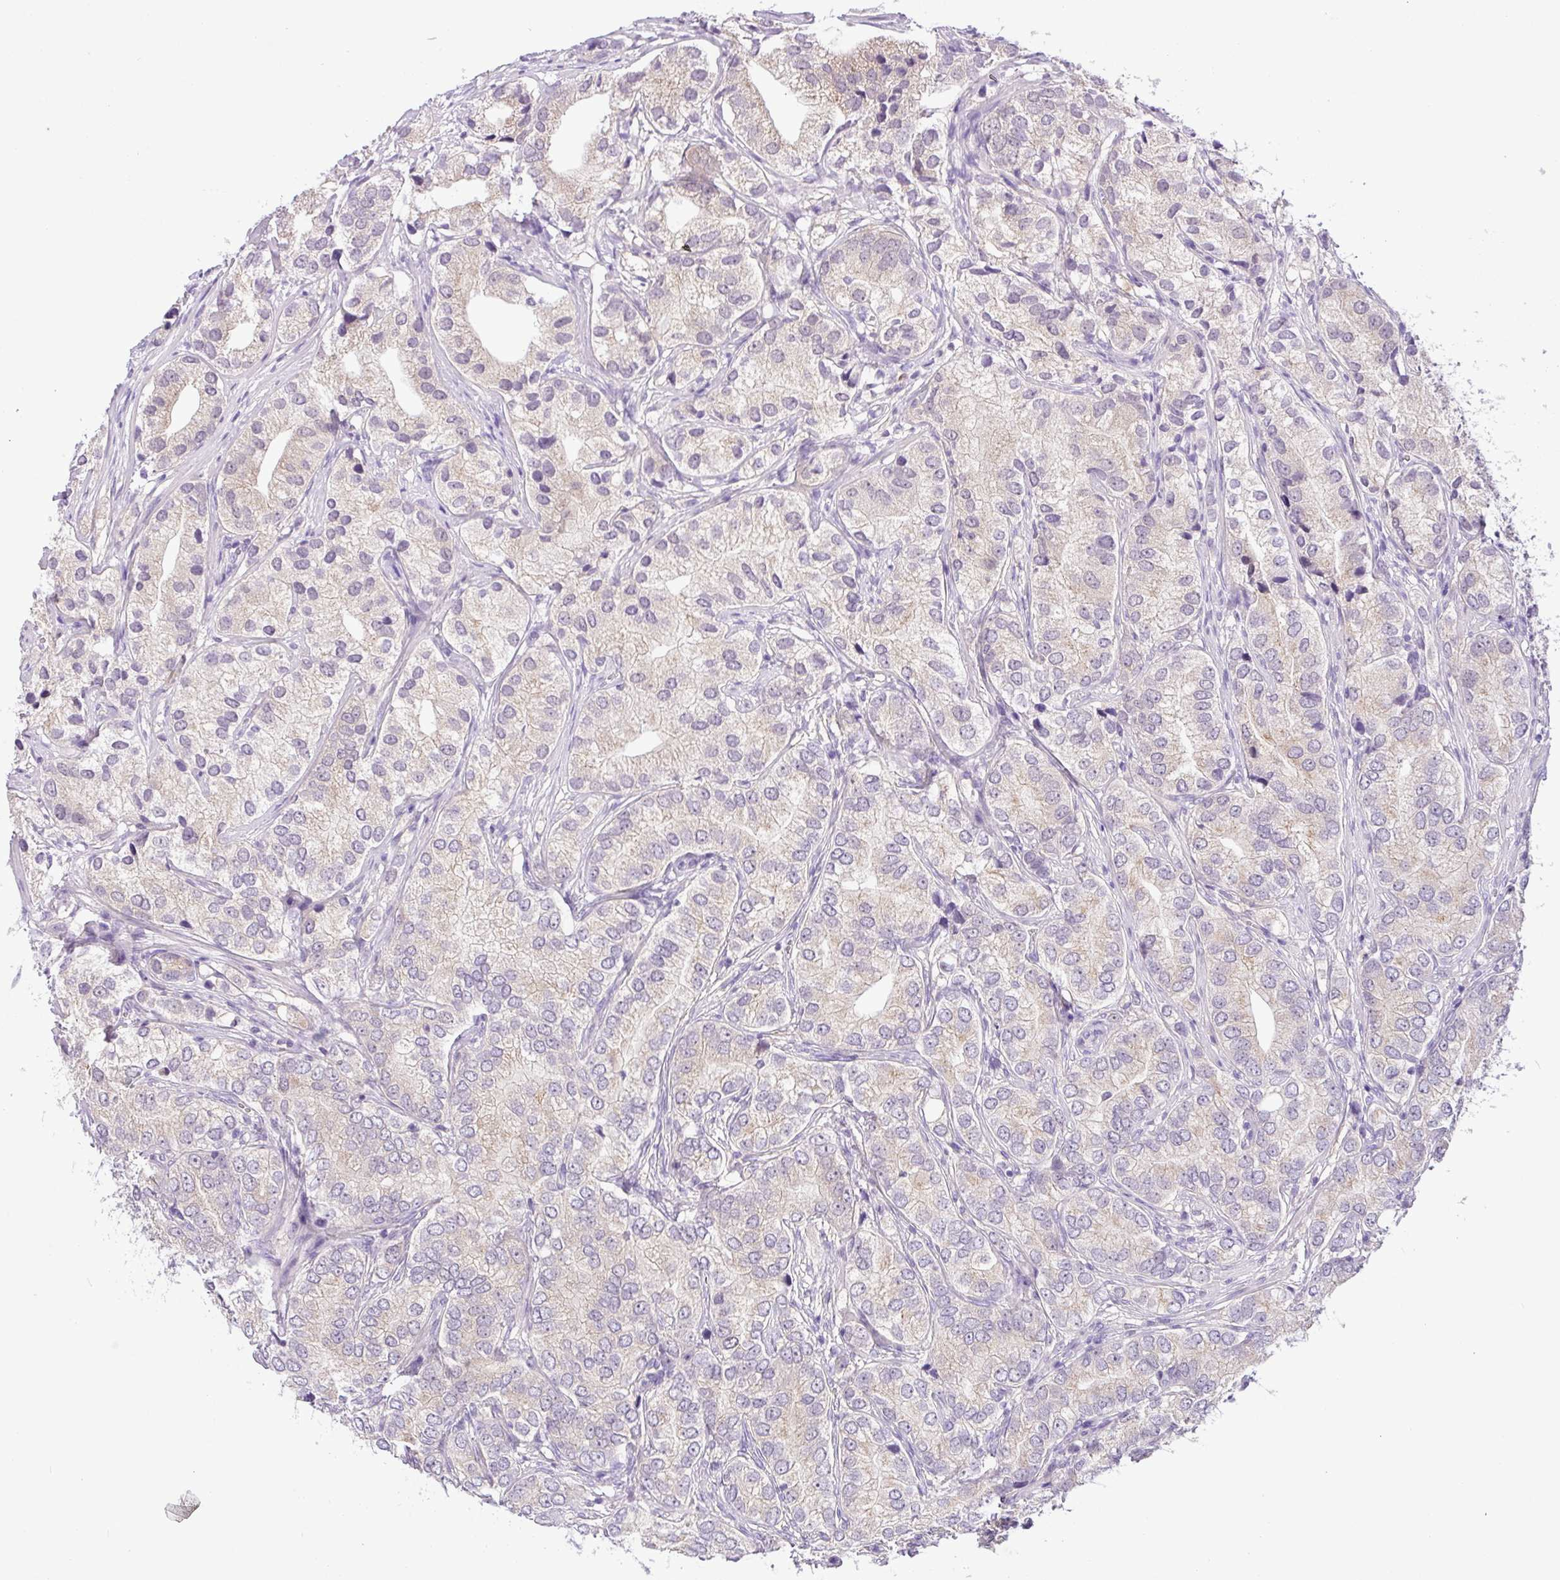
{"staining": {"intensity": "weak", "quantity": "<25%", "location": "cytoplasmic/membranous"}, "tissue": "prostate cancer", "cell_type": "Tumor cells", "image_type": "cancer", "snomed": [{"axis": "morphology", "description": "Adenocarcinoma, High grade"}, {"axis": "topography", "description": "Prostate"}], "caption": "Tumor cells are negative for brown protein staining in prostate cancer.", "gene": "TONSL", "patient": {"sex": "male", "age": 82}}